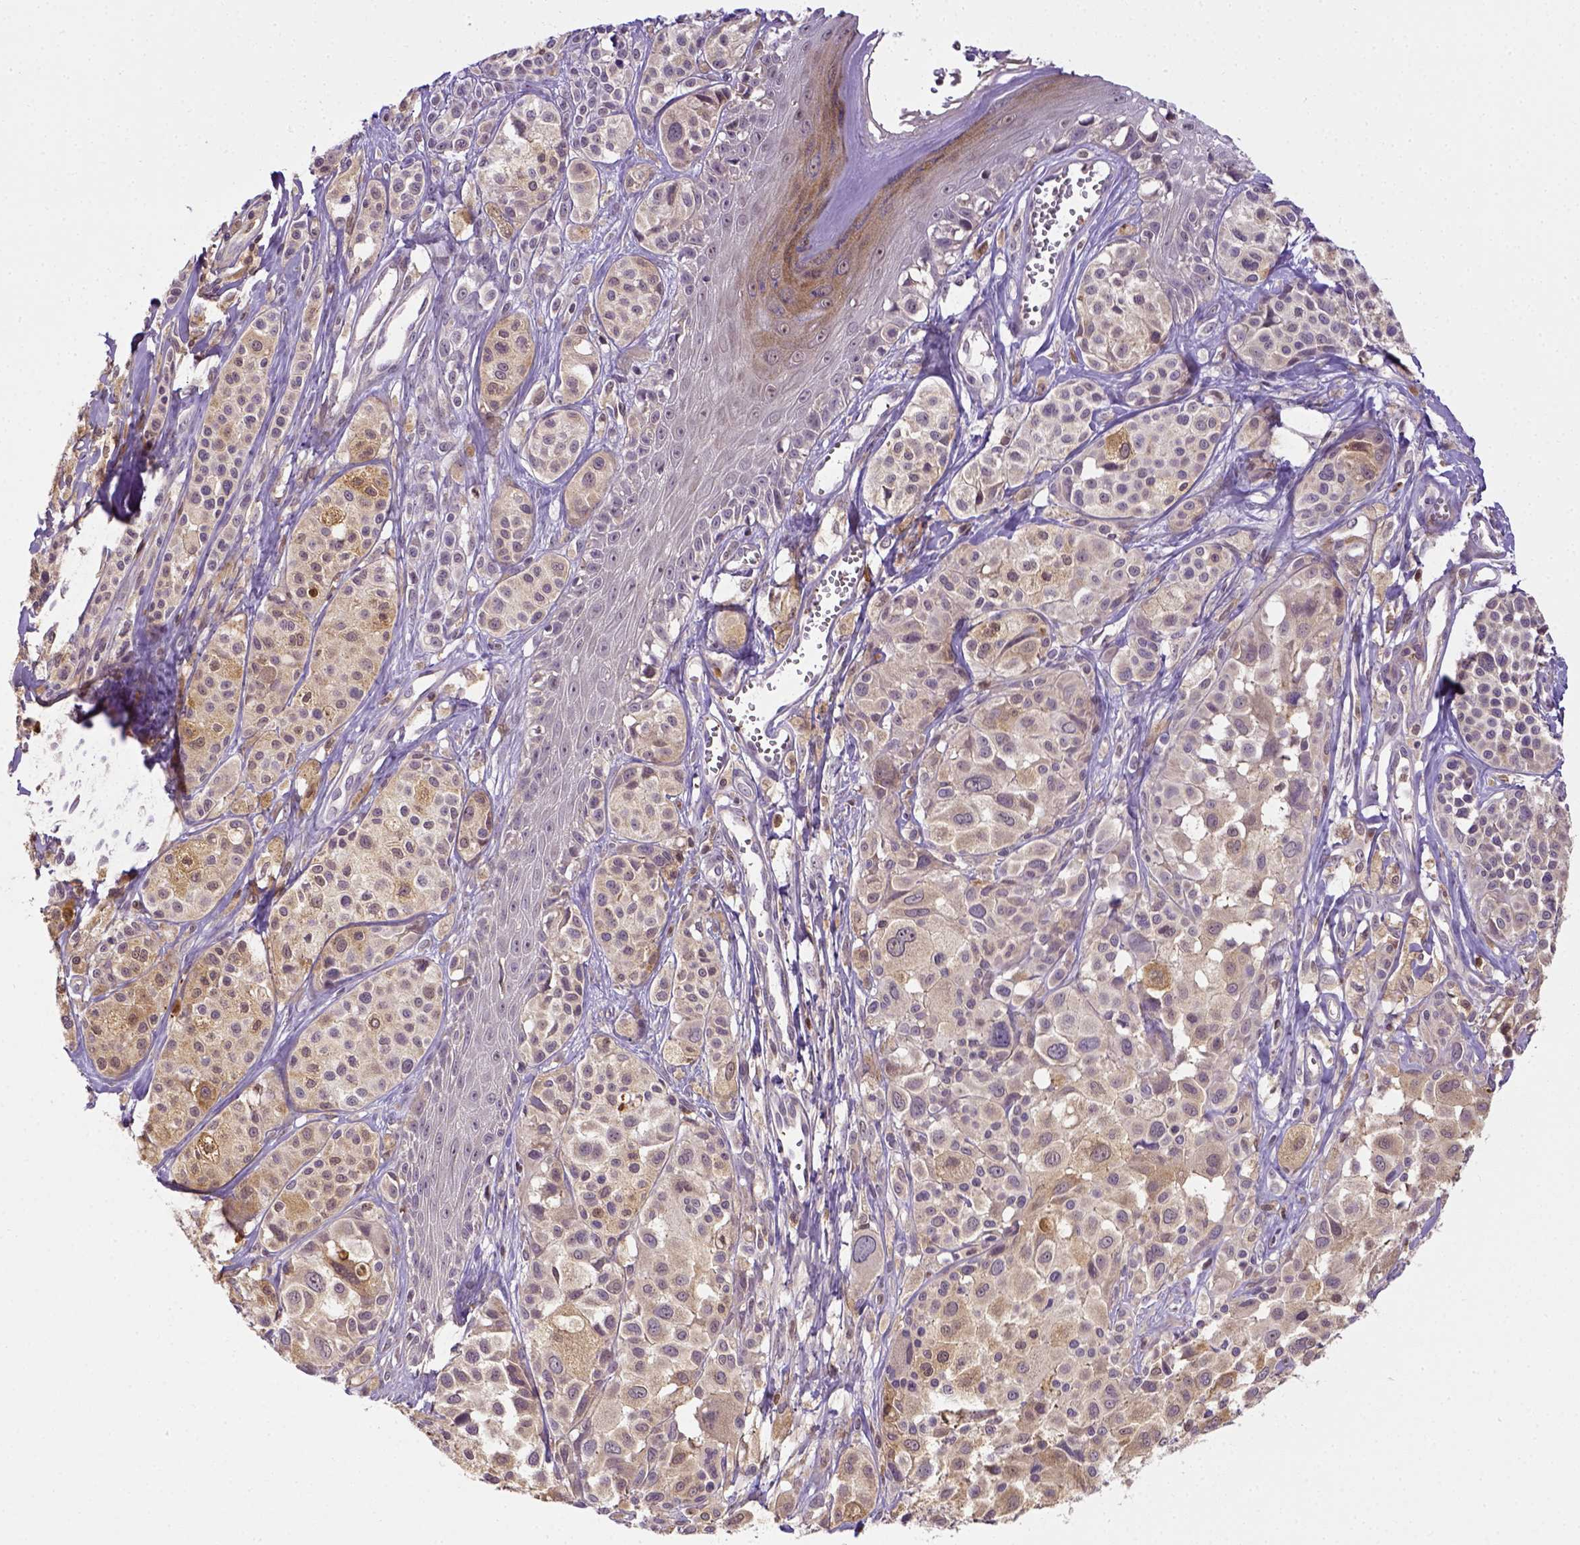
{"staining": {"intensity": "weak", "quantity": ">75%", "location": "cytoplasmic/membranous"}, "tissue": "melanoma", "cell_type": "Tumor cells", "image_type": "cancer", "snomed": [{"axis": "morphology", "description": "Malignant melanoma, NOS"}, {"axis": "topography", "description": "Skin"}], "caption": "This is an image of immunohistochemistry (IHC) staining of malignant melanoma, which shows weak expression in the cytoplasmic/membranous of tumor cells.", "gene": "MATK", "patient": {"sex": "male", "age": 77}}